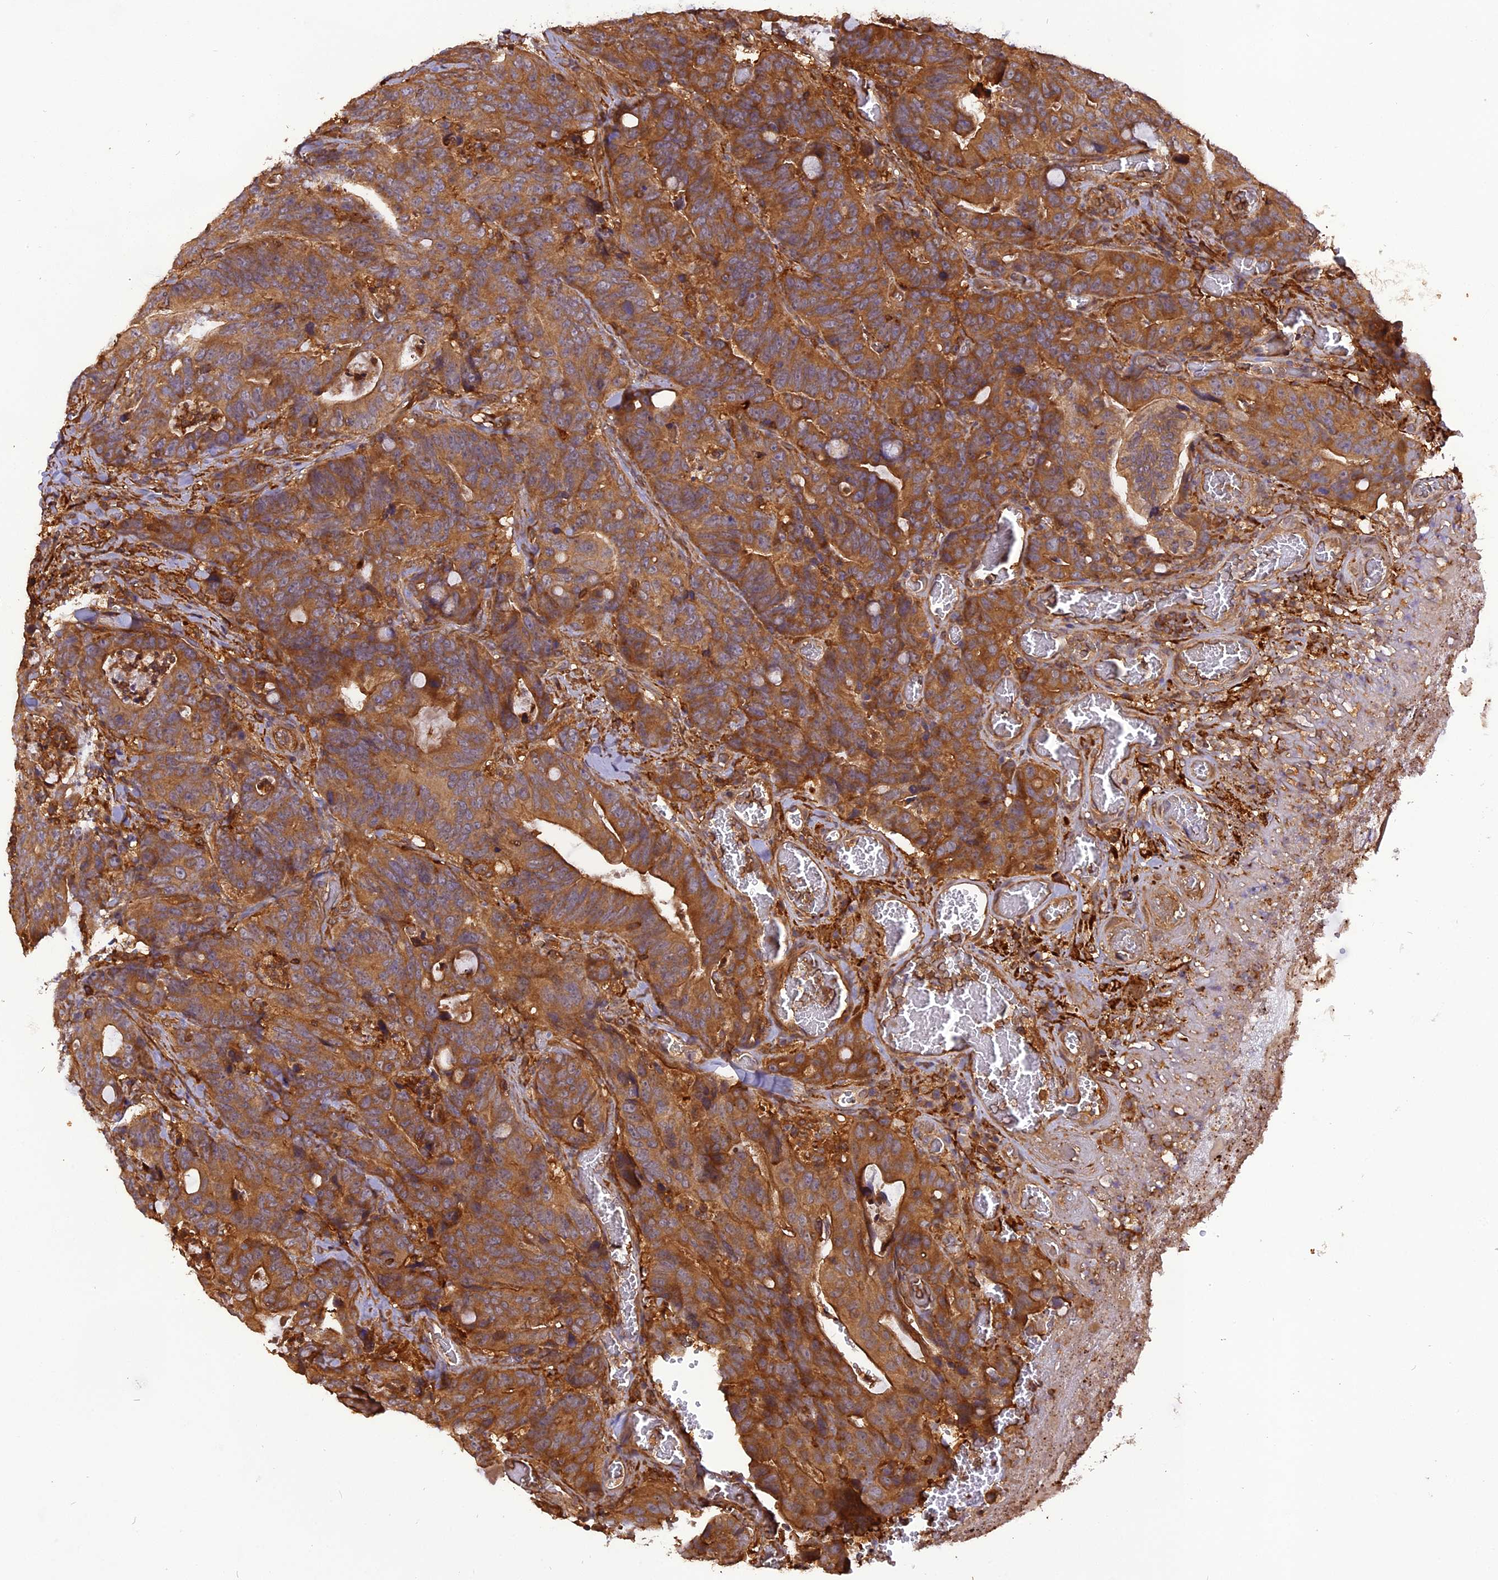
{"staining": {"intensity": "moderate", "quantity": ">75%", "location": "cytoplasmic/membranous"}, "tissue": "colorectal cancer", "cell_type": "Tumor cells", "image_type": "cancer", "snomed": [{"axis": "morphology", "description": "Adenocarcinoma, NOS"}, {"axis": "topography", "description": "Colon"}], "caption": "This image demonstrates colorectal cancer stained with IHC to label a protein in brown. The cytoplasmic/membranous of tumor cells show moderate positivity for the protein. Nuclei are counter-stained blue.", "gene": "STOML1", "patient": {"sex": "female", "age": 82}}